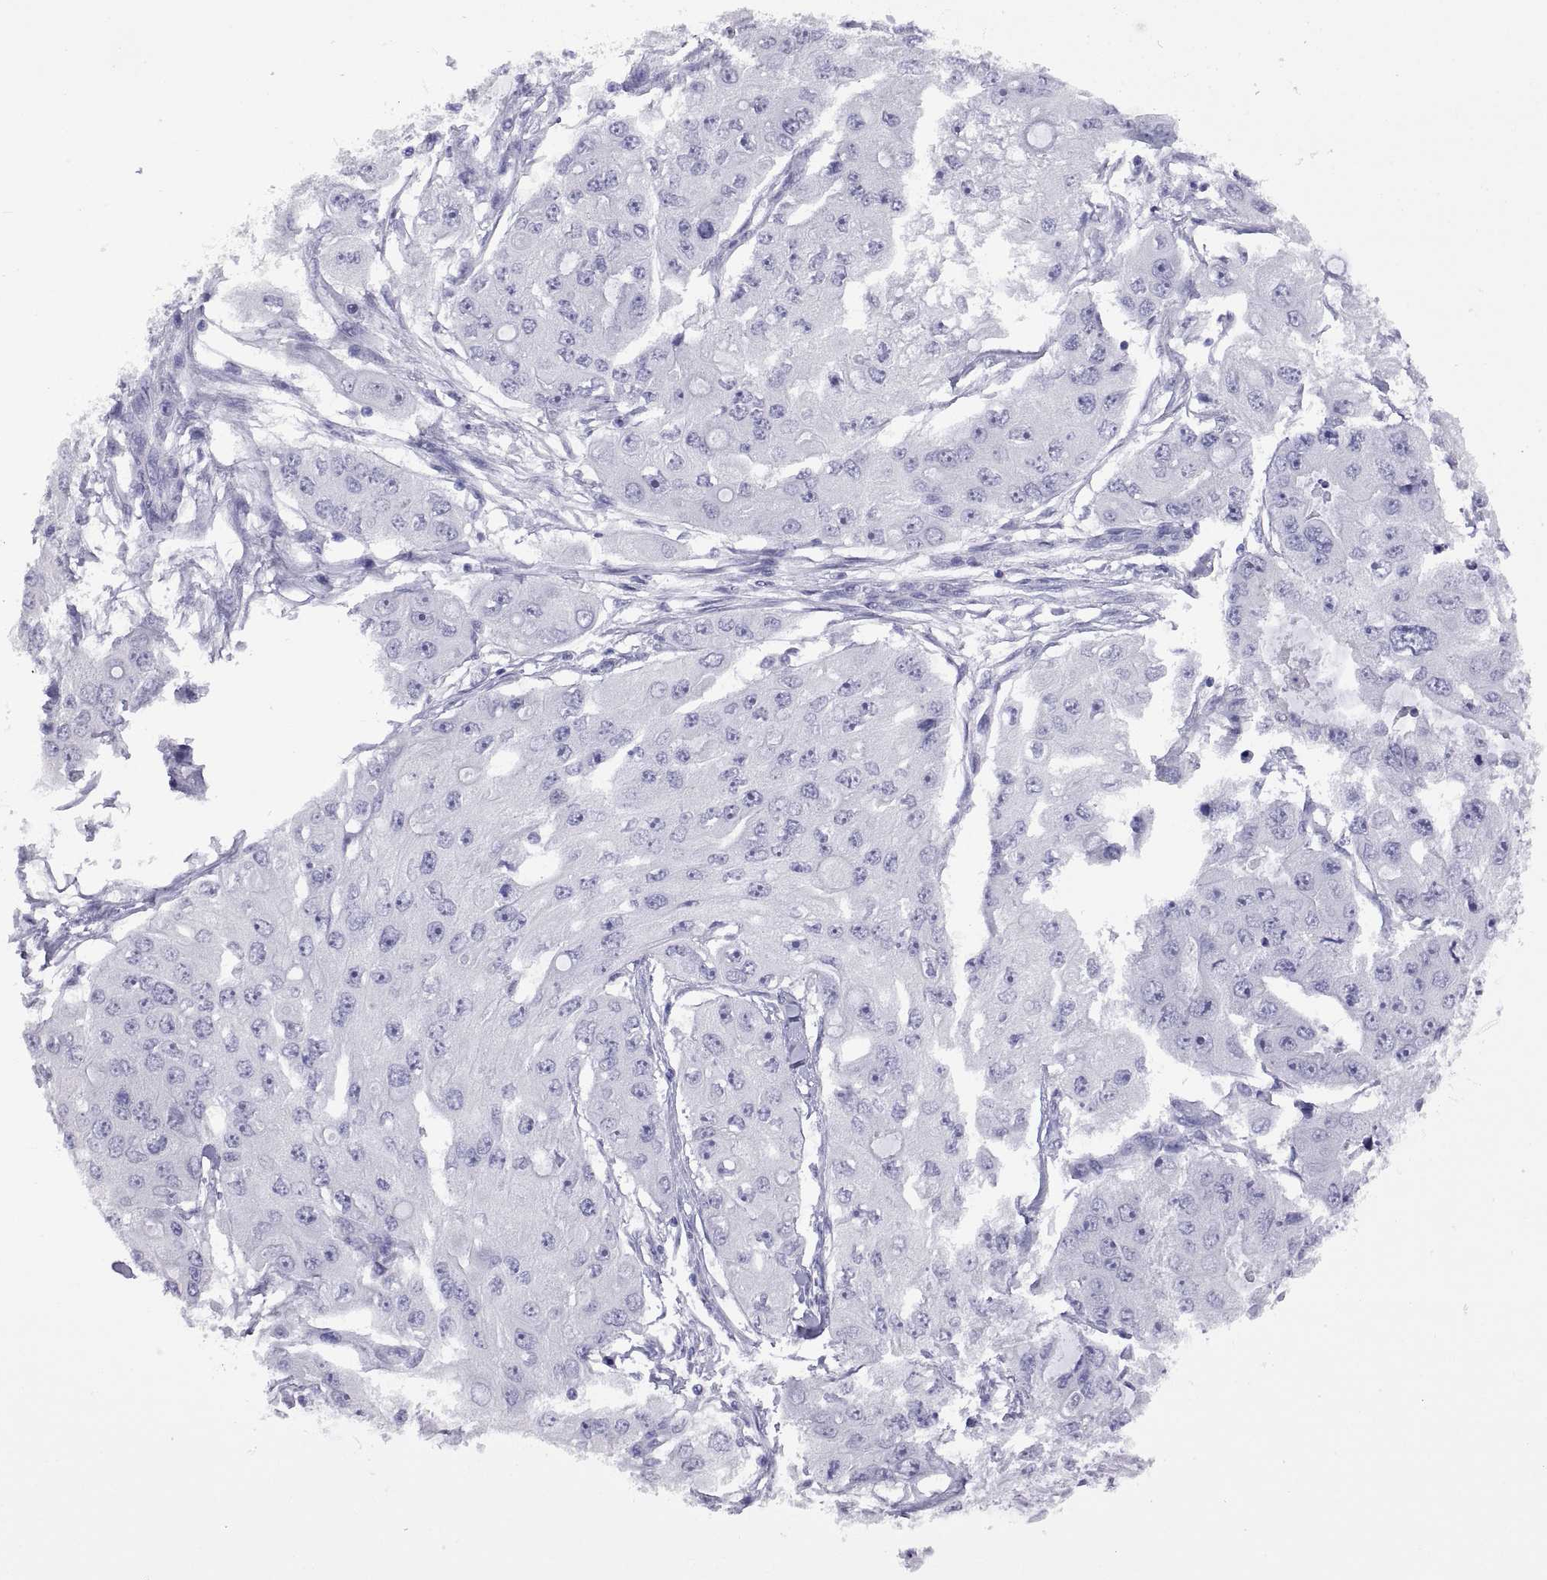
{"staining": {"intensity": "negative", "quantity": "none", "location": "none"}, "tissue": "ovarian cancer", "cell_type": "Tumor cells", "image_type": "cancer", "snomed": [{"axis": "morphology", "description": "Cystadenocarcinoma, serous, NOS"}, {"axis": "topography", "description": "Ovary"}], "caption": "The image shows no significant positivity in tumor cells of ovarian cancer. (Brightfield microscopy of DAB (3,3'-diaminobenzidine) immunohistochemistry at high magnification).", "gene": "VSX2", "patient": {"sex": "female", "age": 56}}